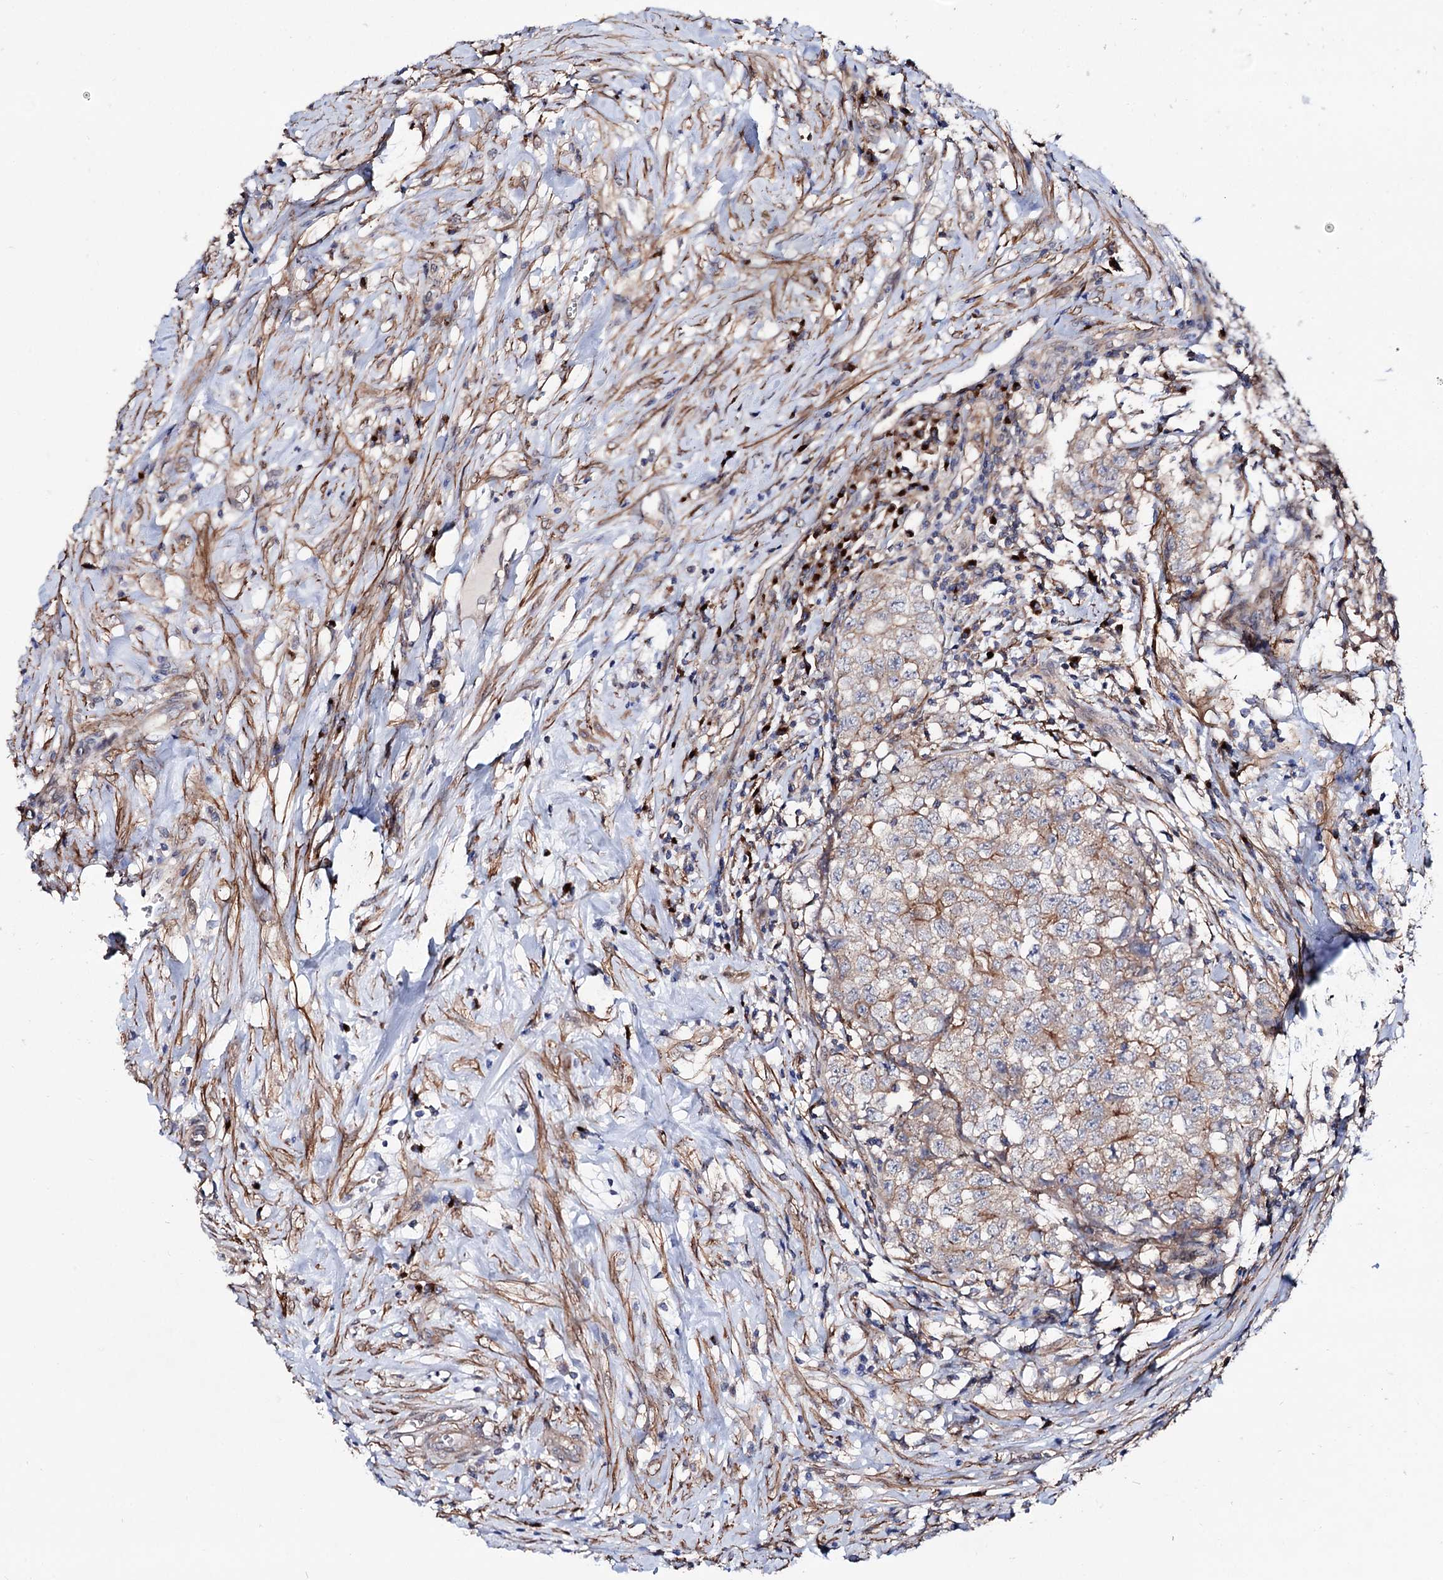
{"staining": {"intensity": "moderate", "quantity": "25%-75%", "location": "cytoplasmic/membranous"}, "tissue": "testis cancer", "cell_type": "Tumor cells", "image_type": "cancer", "snomed": [{"axis": "morphology", "description": "Seminoma, NOS"}, {"axis": "morphology", "description": "Carcinoma, Embryonal, NOS"}, {"axis": "topography", "description": "Testis"}], "caption": "High-magnification brightfield microscopy of testis cancer (seminoma) stained with DAB (brown) and counterstained with hematoxylin (blue). tumor cells exhibit moderate cytoplasmic/membranous expression is appreciated in about25%-75% of cells.", "gene": "SEC24A", "patient": {"sex": "male", "age": 43}}